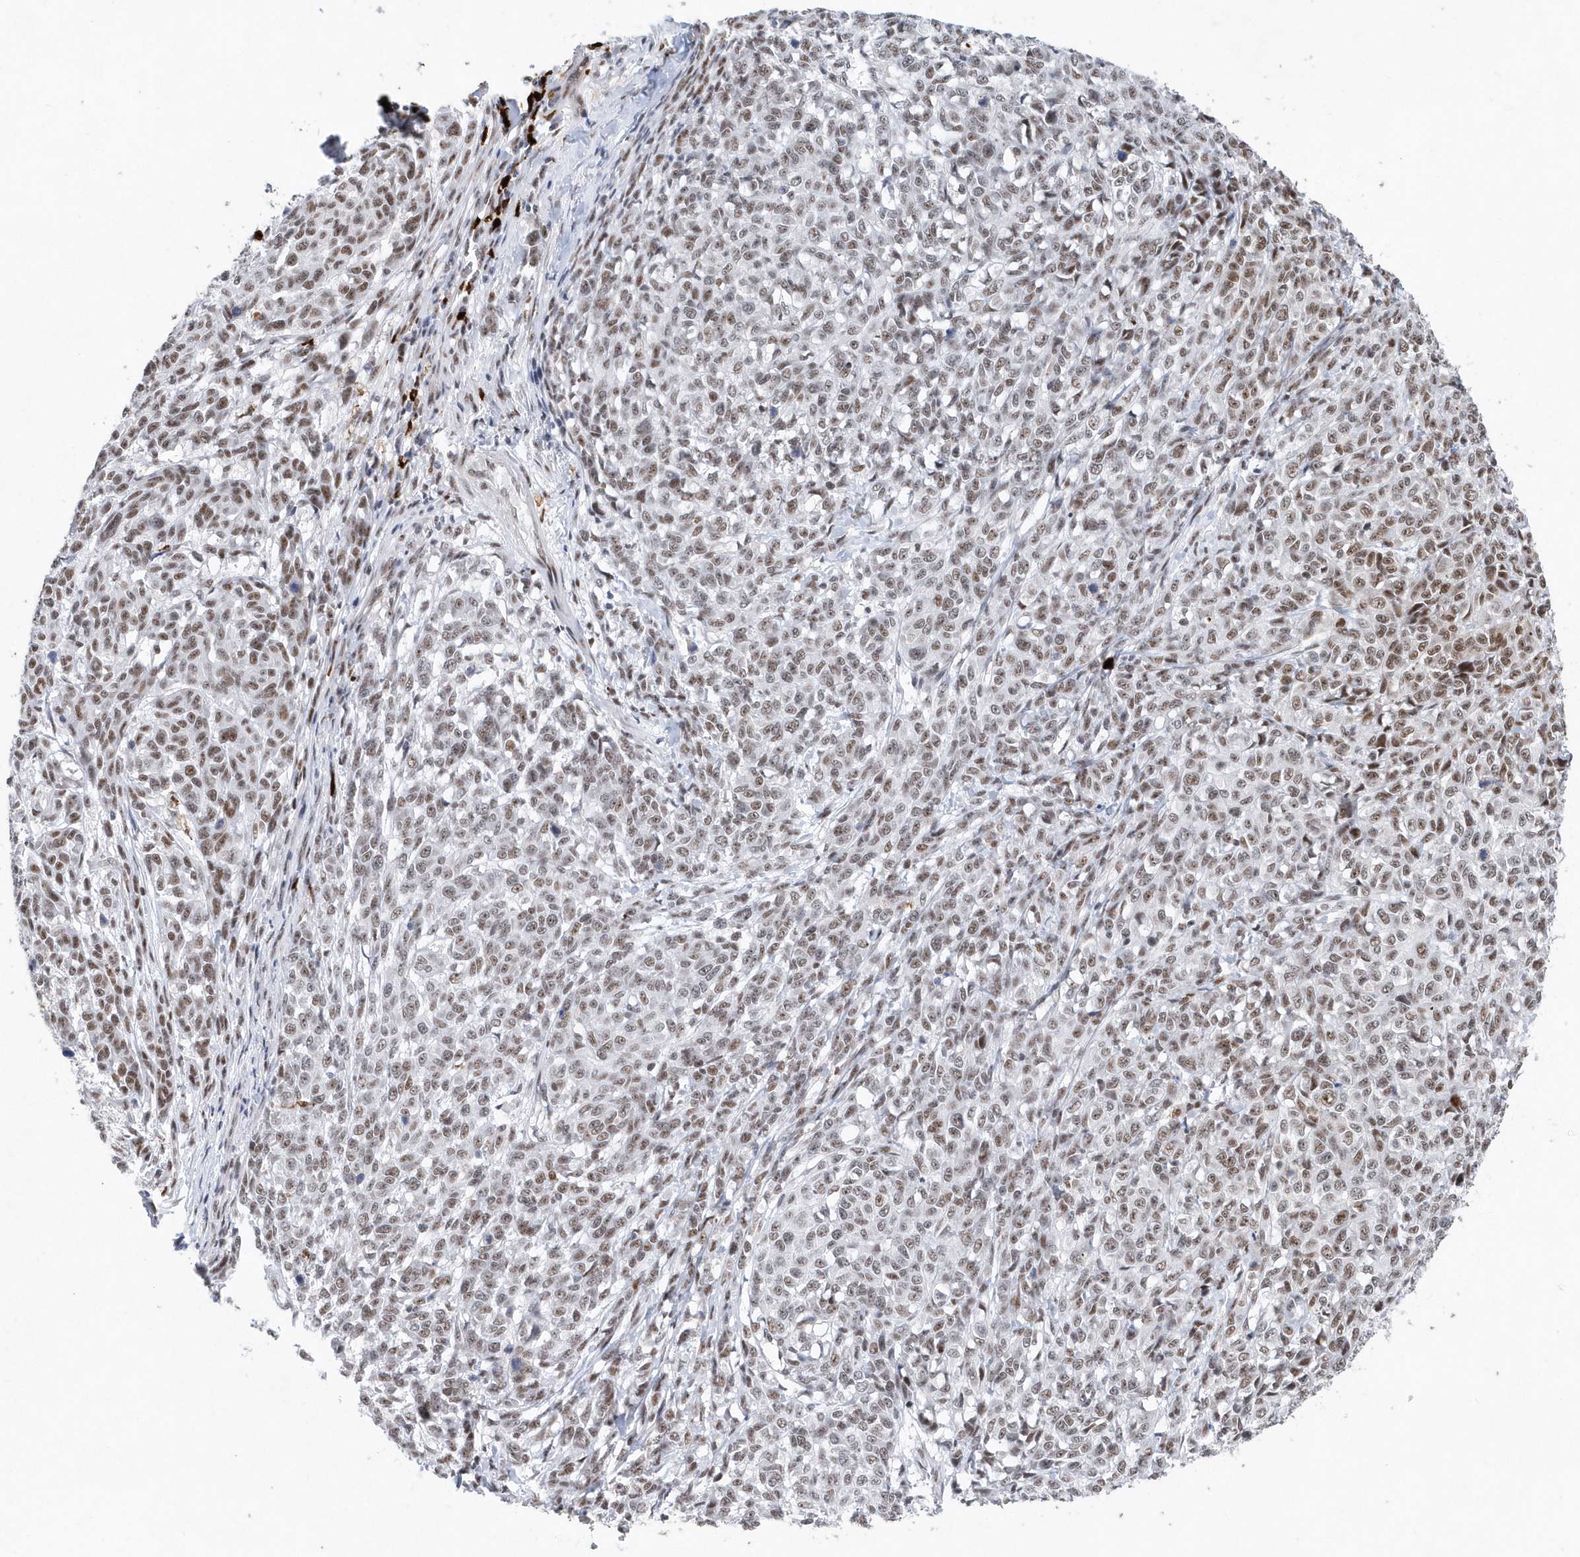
{"staining": {"intensity": "moderate", "quantity": ">75%", "location": "nuclear"}, "tissue": "melanoma", "cell_type": "Tumor cells", "image_type": "cancer", "snomed": [{"axis": "morphology", "description": "Malignant melanoma, NOS"}, {"axis": "topography", "description": "Skin"}], "caption": "A high-resolution photomicrograph shows immunohistochemistry (IHC) staining of melanoma, which reveals moderate nuclear positivity in about >75% of tumor cells.", "gene": "RPP30", "patient": {"sex": "male", "age": 49}}